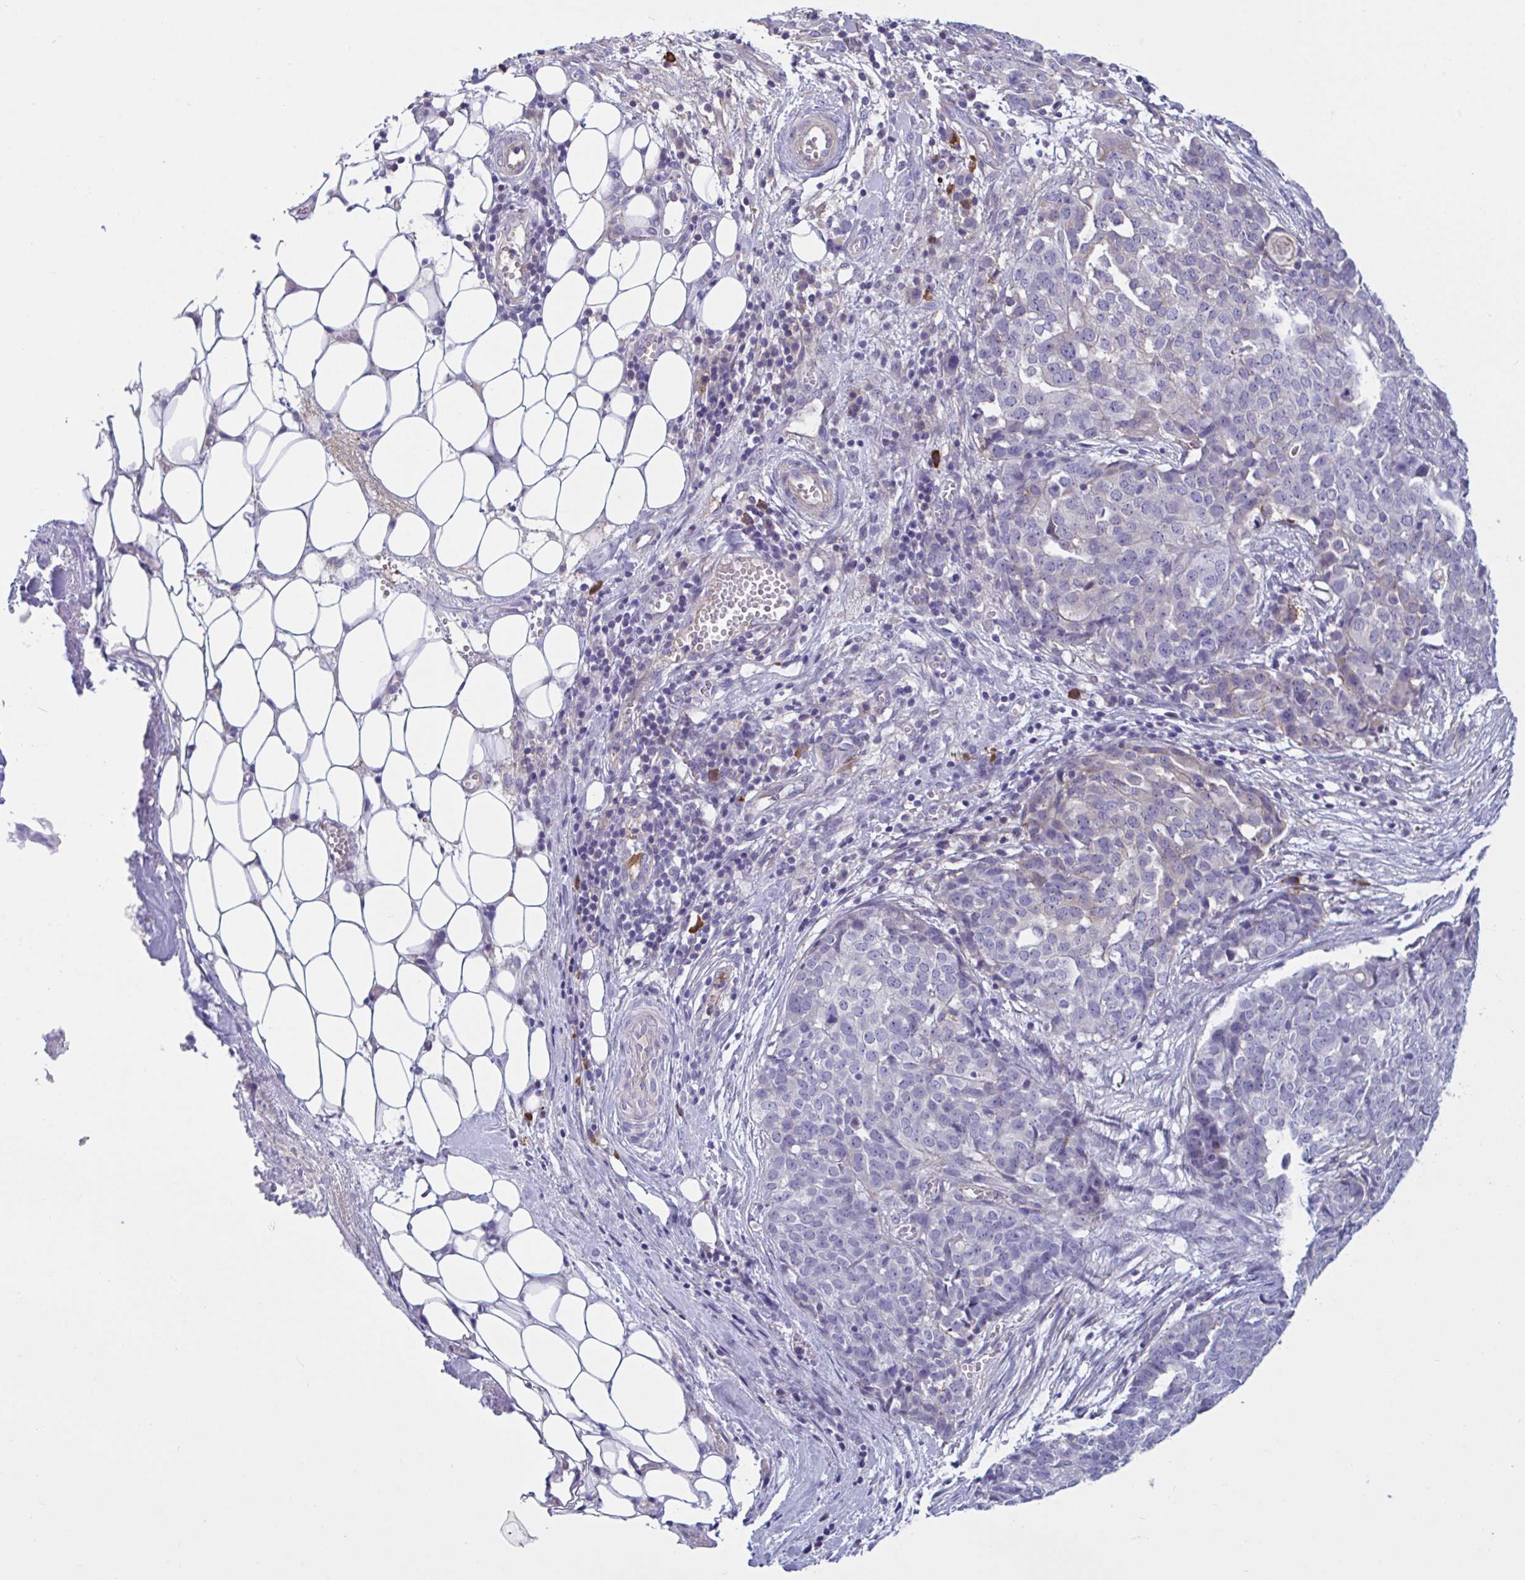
{"staining": {"intensity": "negative", "quantity": "none", "location": "none"}, "tissue": "ovarian cancer", "cell_type": "Tumor cells", "image_type": "cancer", "snomed": [{"axis": "morphology", "description": "Cystadenocarcinoma, serous, NOS"}, {"axis": "topography", "description": "Soft tissue"}, {"axis": "topography", "description": "Ovary"}], "caption": "Immunohistochemistry (IHC) histopathology image of ovarian cancer (serous cystadenocarcinoma) stained for a protein (brown), which exhibits no positivity in tumor cells. Nuclei are stained in blue.", "gene": "MS4A14", "patient": {"sex": "female", "age": 57}}